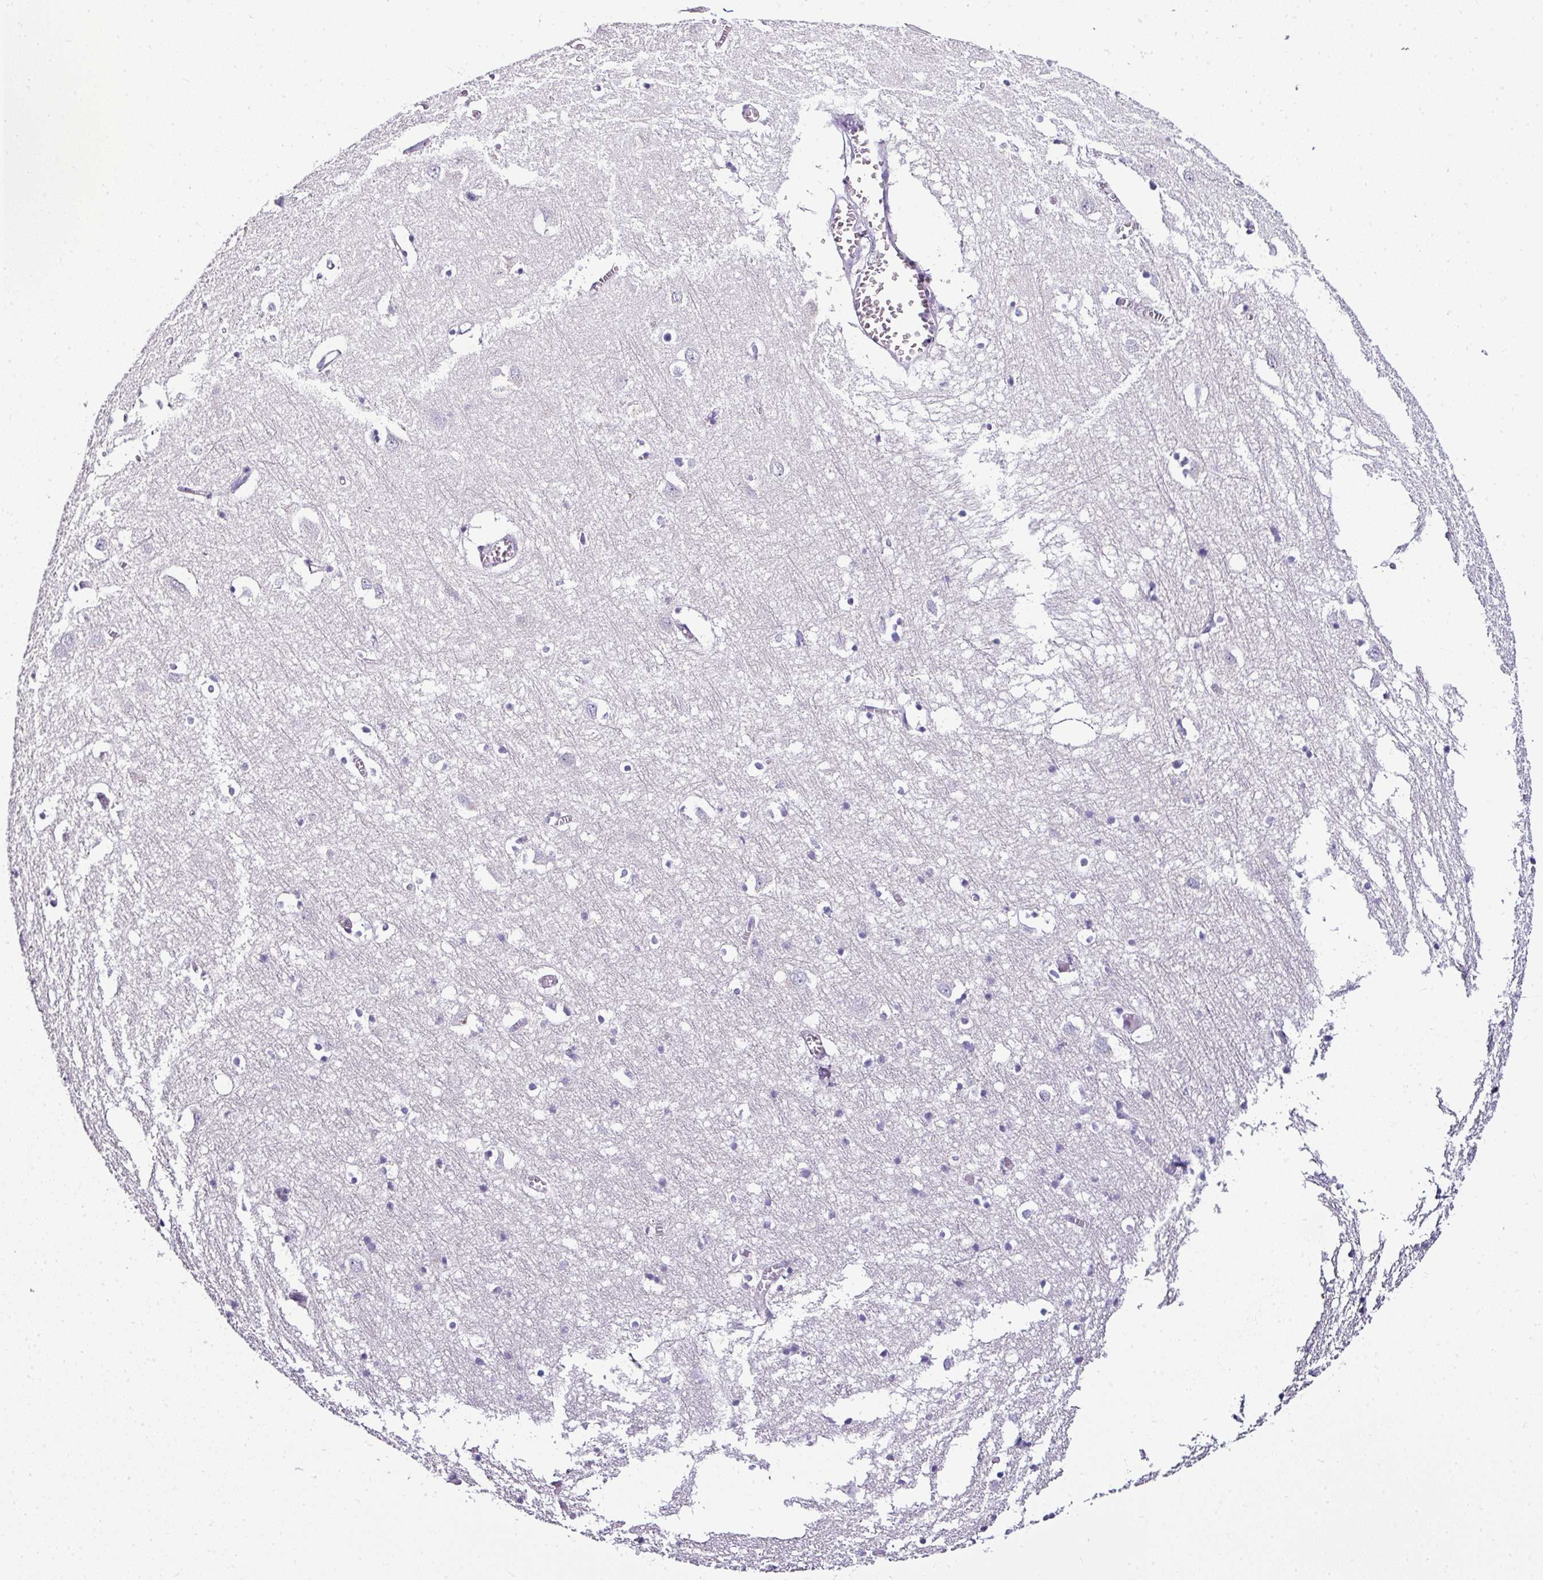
{"staining": {"intensity": "negative", "quantity": "none", "location": "none"}, "tissue": "cerebral cortex", "cell_type": "Endothelial cells", "image_type": "normal", "snomed": [{"axis": "morphology", "description": "Normal tissue, NOS"}, {"axis": "topography", "description": "Cerebral cortex"}], "caption": "The micrograph shows no significant expression in endothelial cells of cerebral cortex. Brightfield microscopy of IHC stained with DAB (brown) and hematoxylin (blue), captured at high magnification.", "gene": "NAPSA", "patient": {"sex": "male", "age": 70}}